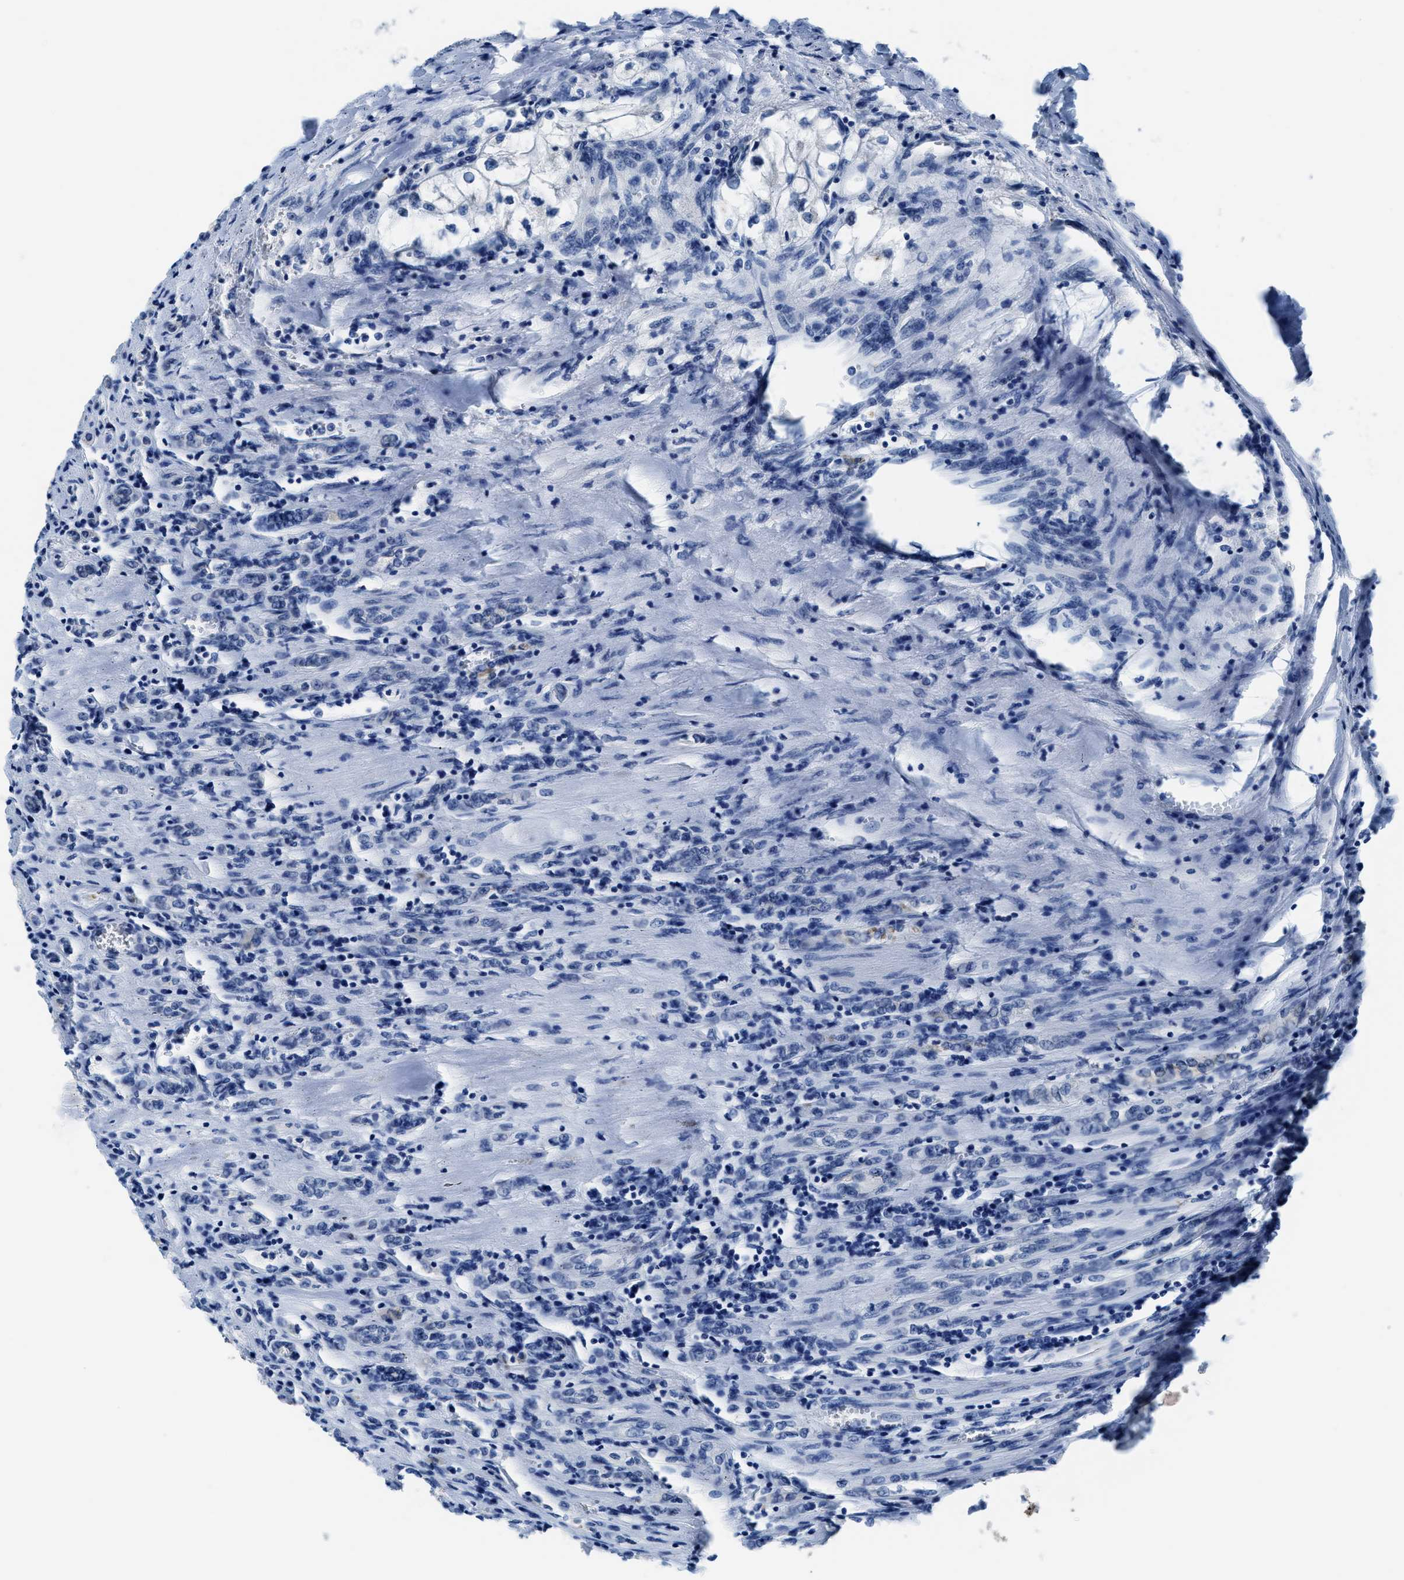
{"staining": {"intensity": "negative", "quantity": "none", "location": "none"}, "tissue": "renal cancer", "cell_type": "Tumor cells", "image_type": "cancer", "snomed": [{"axis": "morphology", "description": "Adenocarcinoma, NOS"}, {"axis": "topography", "description": "Kidney"}], "caption": "Protein analysis of renal adenocarcinoma demonstrates no significant staining in tumor cells. The staining is performed using DAB (3,3'-diaminobenzidine) brown chromogen with nuclei counter-stained in using hematoxylin.", "gene": "ASZ1", "patient": {"sex": "female", "age": 70}}